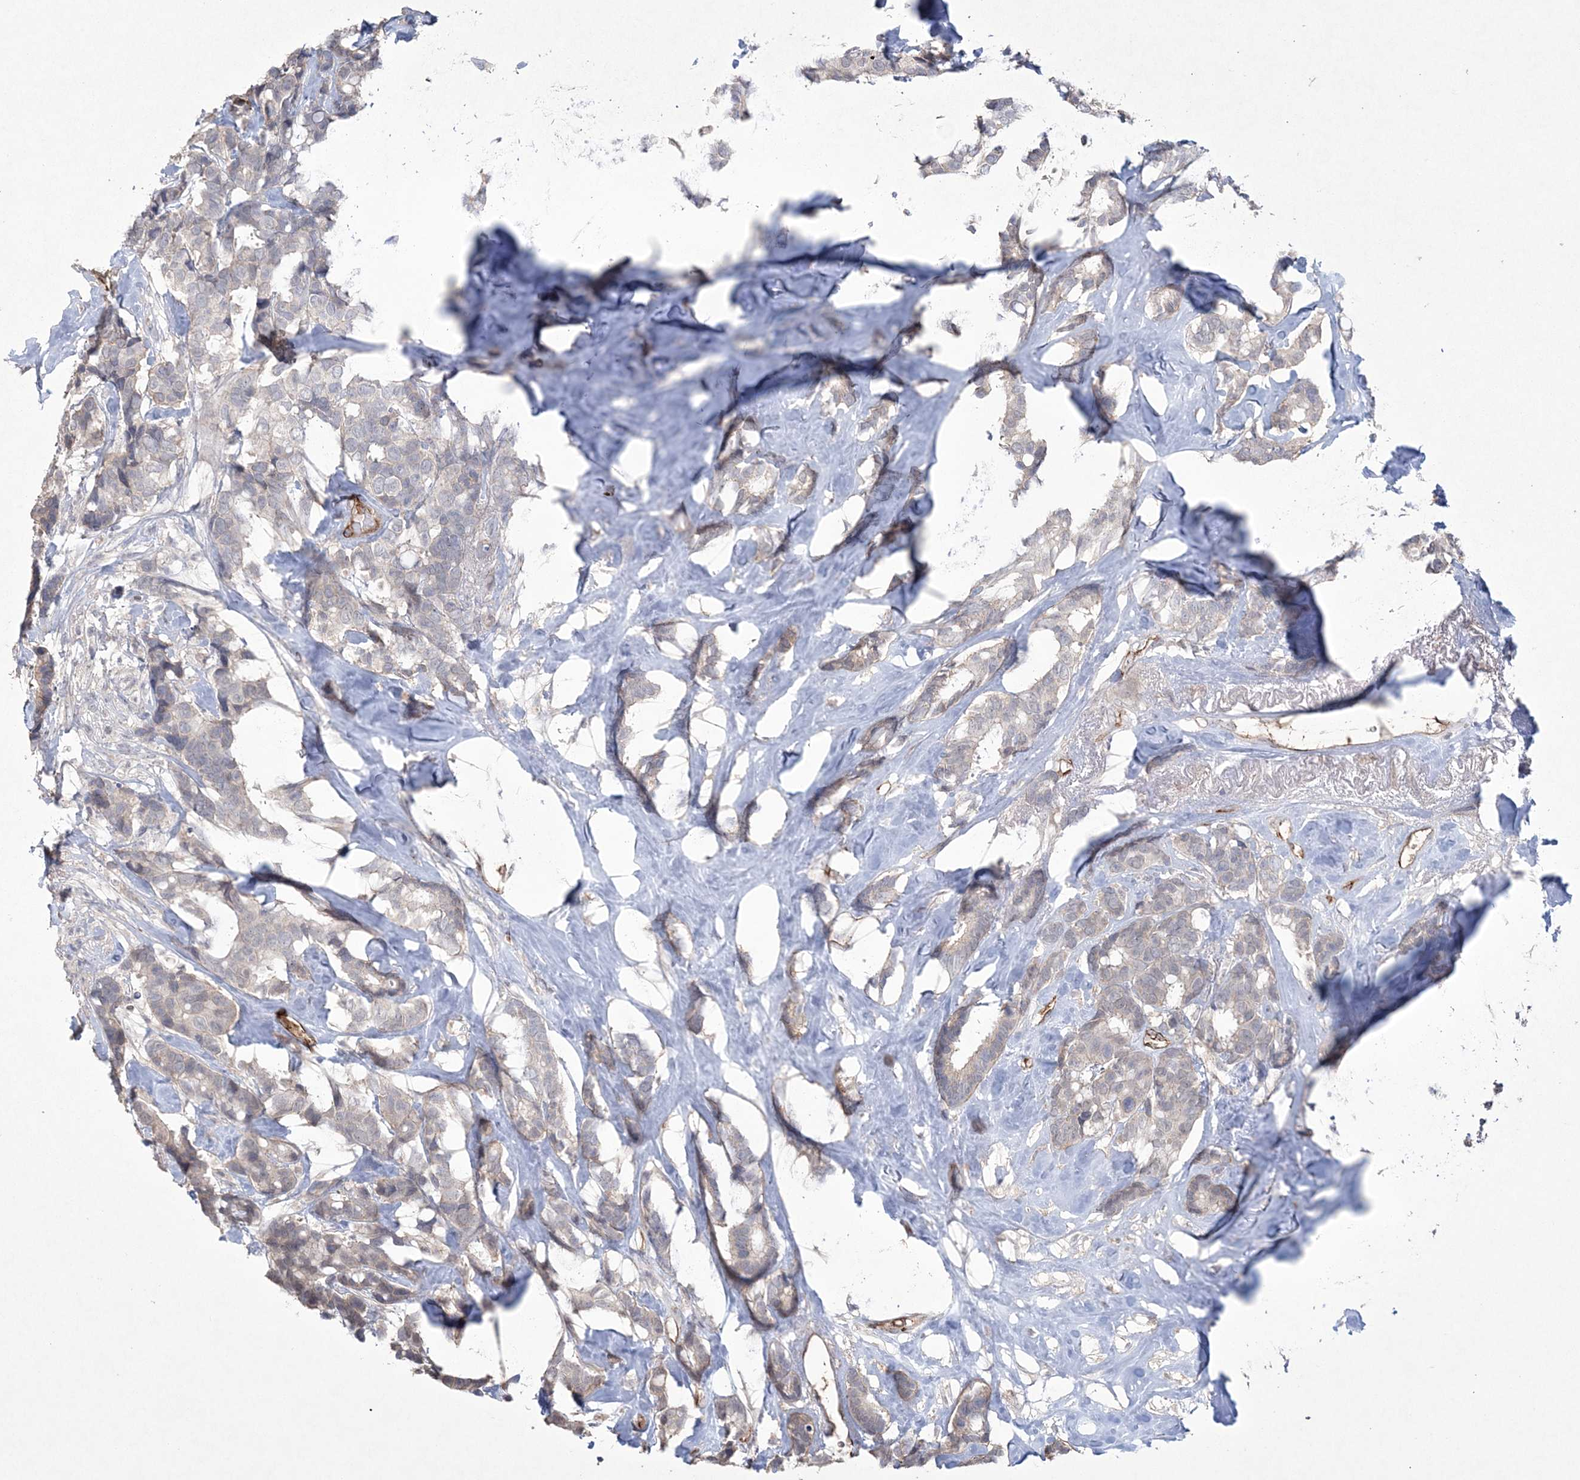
{"staining": {"intensity": "negative", "quantity": "none", "location": "none"}, "tissue": "breast cancer", "cell_type": "Tumor cells", "image_type": "cancer", "snomed": [{"axis": "morphology", "description": "Duct carcinoma"}, {"axis": "topography", "description": "Breast"}], "caption": "An immunohistochemistry photomicrograph of breast cancer (invasive ductal carcinoma) is shown. There is no staining in tumor cells of breast cancer (invasive ductal carcinoma).", "gene": "DPCD", "patient": {"sex": "female", "age": 40}}